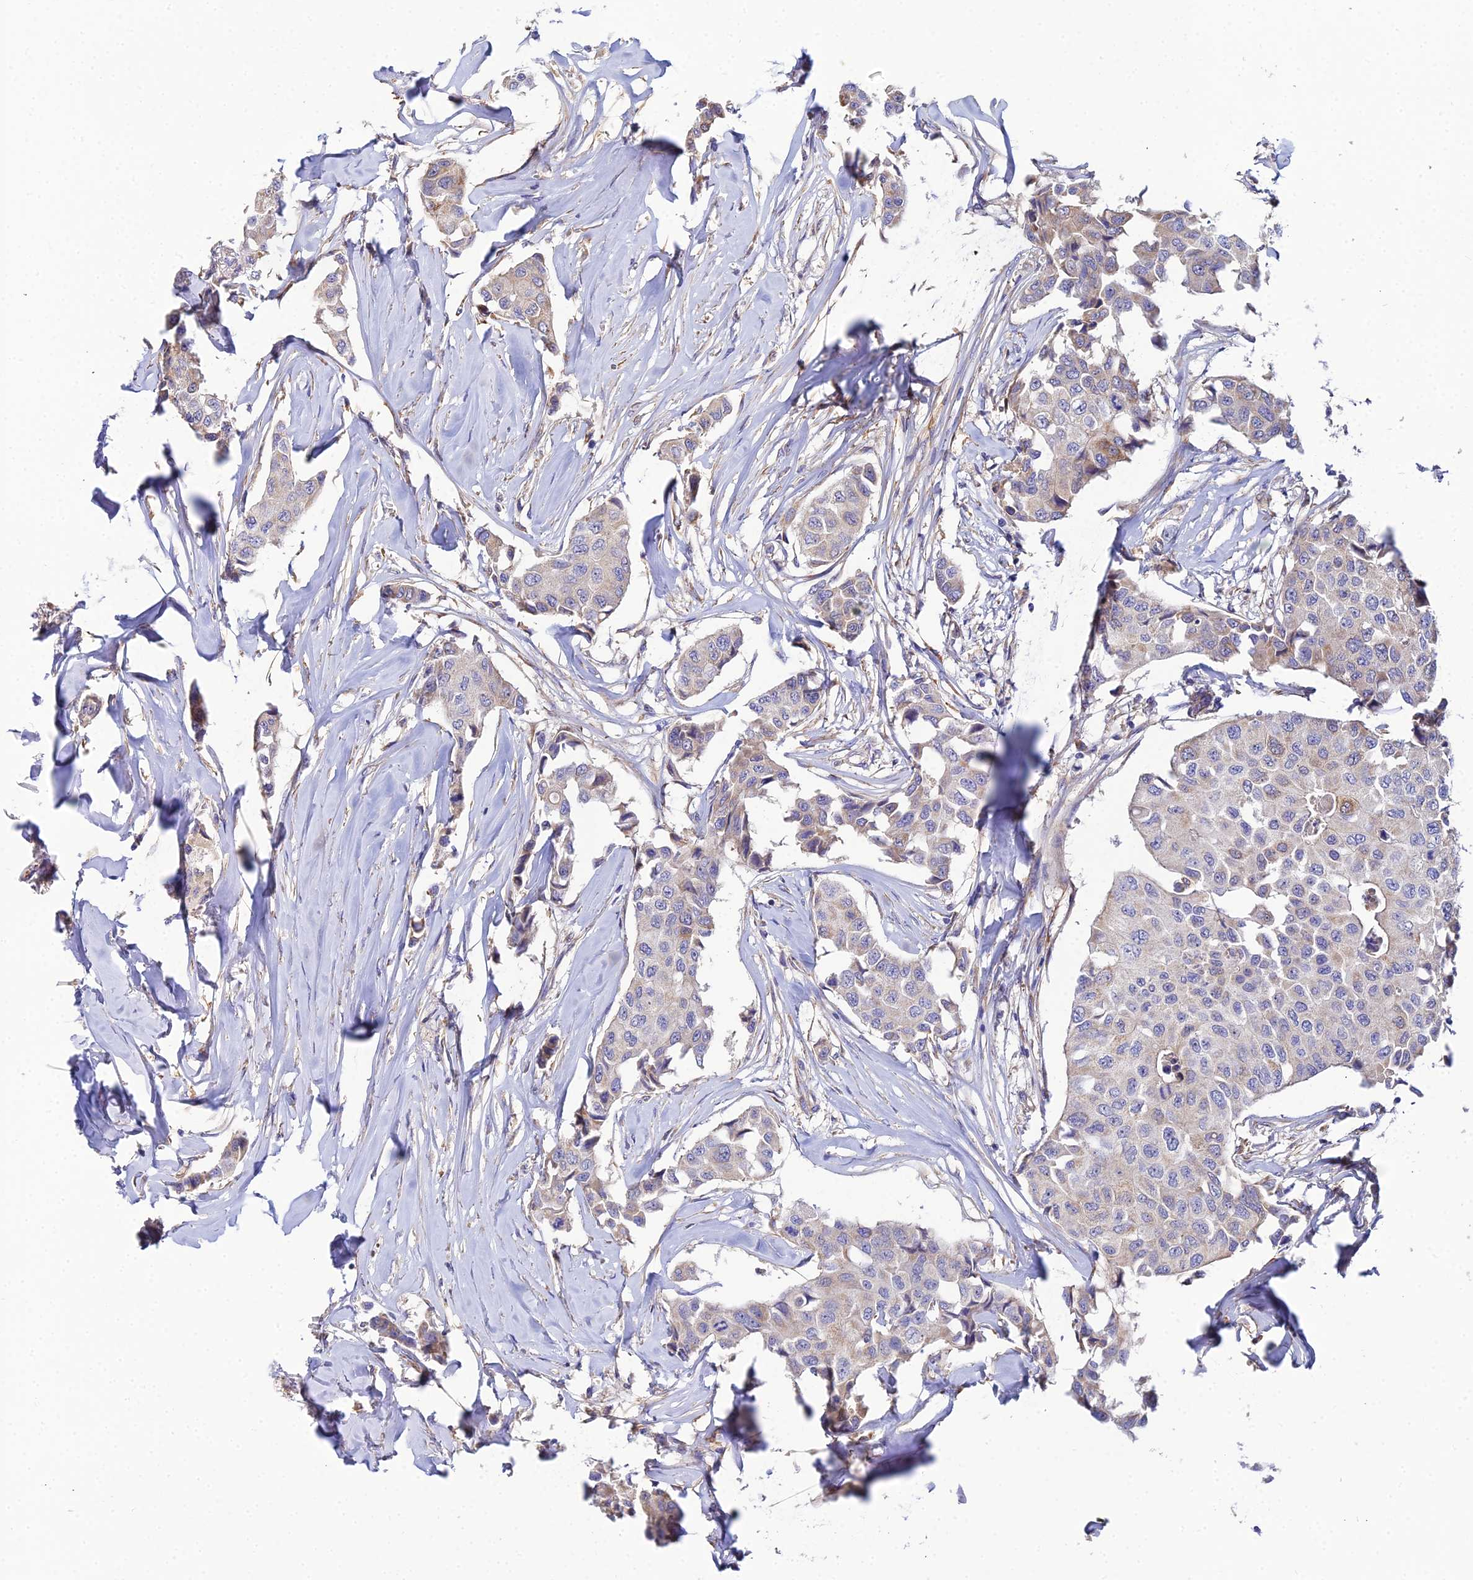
{"staining": {"intensity": "weak", "quantity": "<25%", "location": "cytoplasmic/membranous"}, "tissue": "breast cancer", "cell_type": "Tumor cells", "image_type": "cancer", "snomed": [{"axis": "morphology", "description": "Duct carcinoma"}, {"axis": "topography", "description": "Breast"}], "caption": "The IHC histopathology image has no significant staining in tumor cells of intraductal carcinoma (breast) tissue. The staining was performed using DAB to visualize the protein expression in brown, while the nuclei were stained in blue with hematoxylin (Magnification: 20x).", "gene": "ACOT2", "patient": {"sex": "female", "age": 80}}